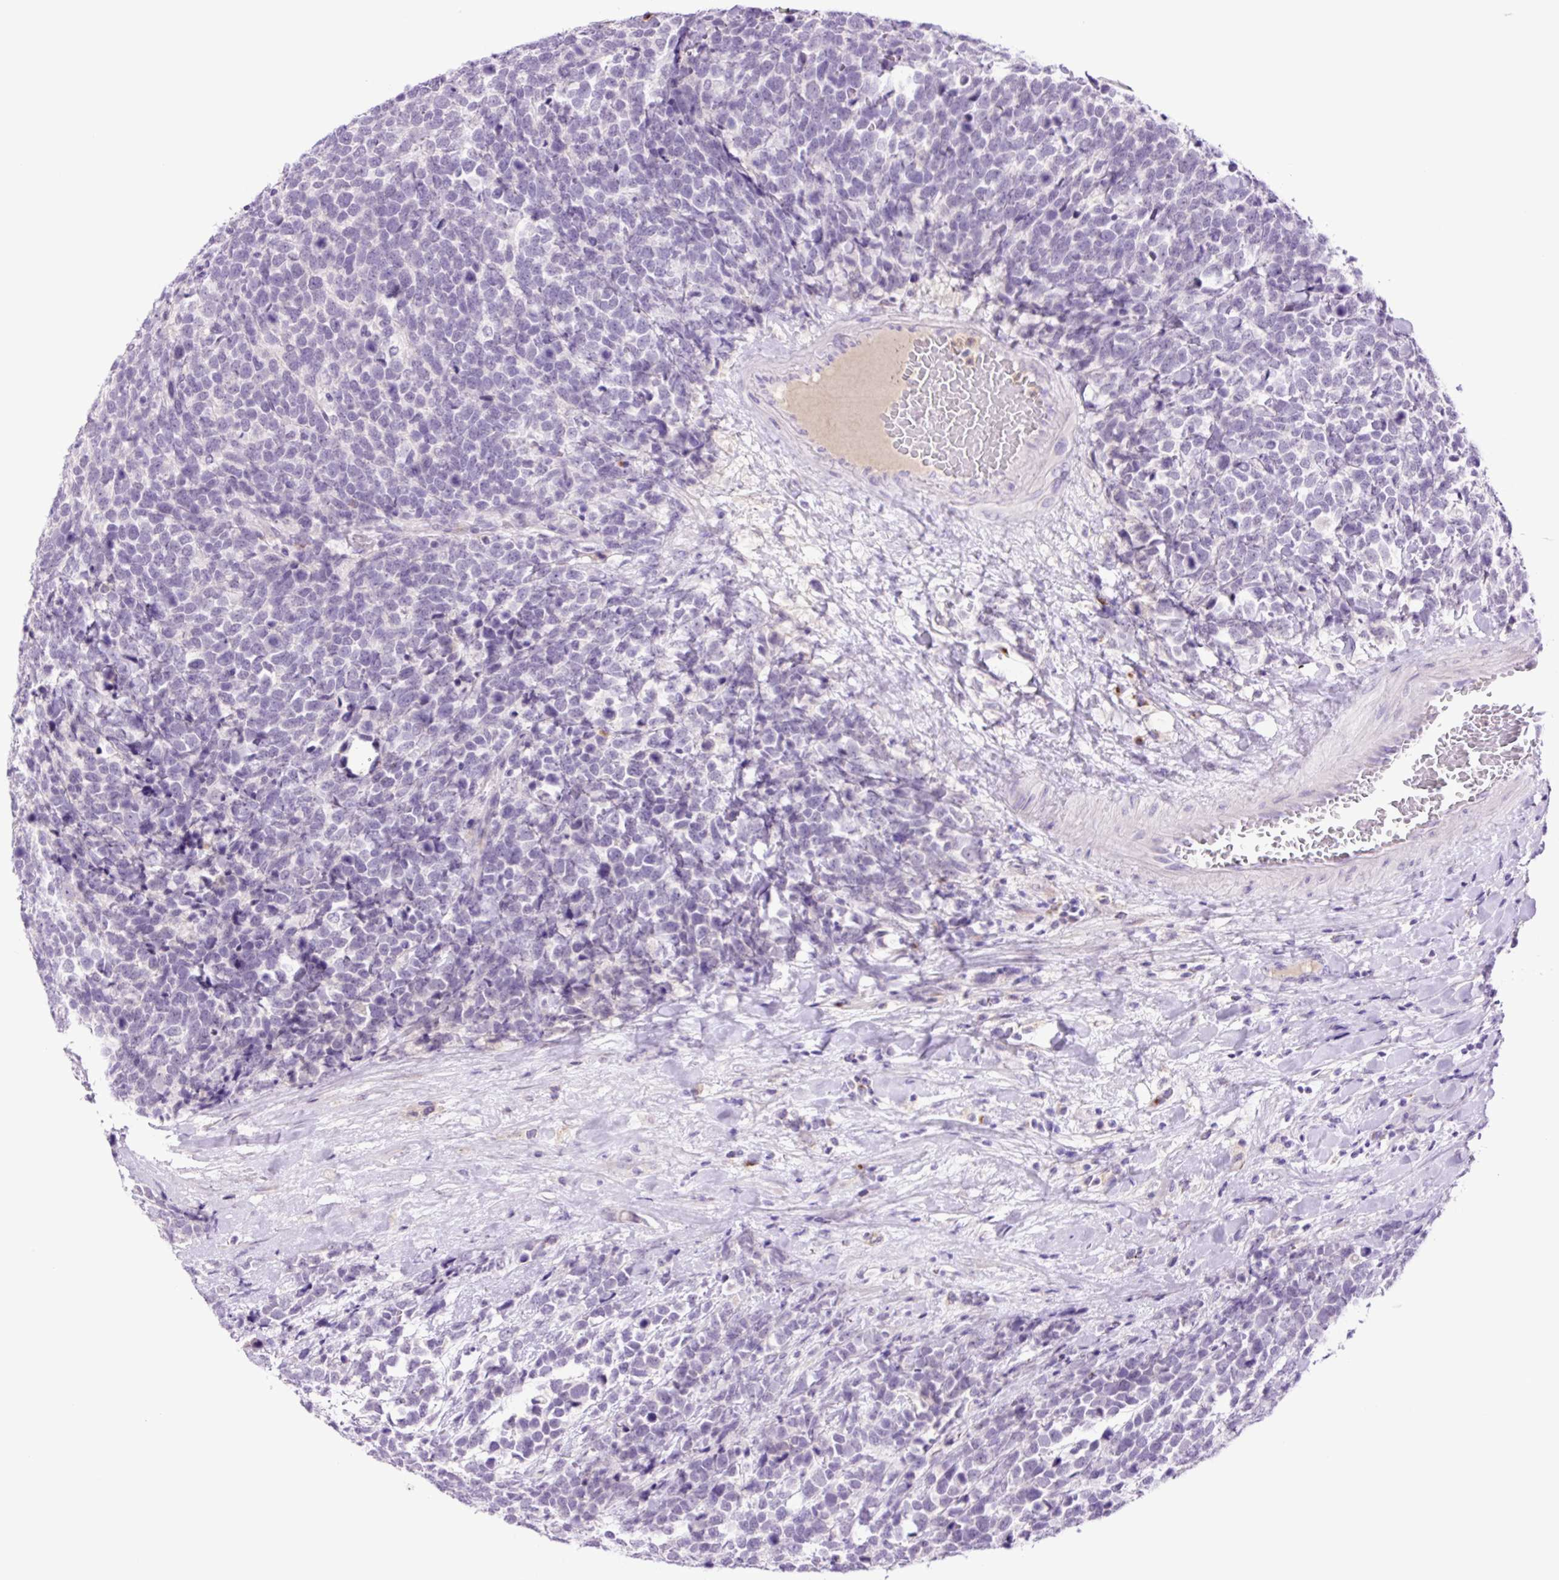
{"staining": {"intensity": "negative", "quantity": "none", "location": "none"}, "tissue": "urothelial cancer", "cell_type": "Tumor cells", "image_type": "cancer", "snomed": [{"axis": "morphology", "description": "Urothelial carcinoma, High grade"}, {"axis": "topography", "description": "Urinary bladder"}], "caption": "This is an IHC histopathology image of human urothelial cancer. There is no staining in tumor cells.", "gene": "MFSD3", "patient": {"sex": "female", "age": 82}}